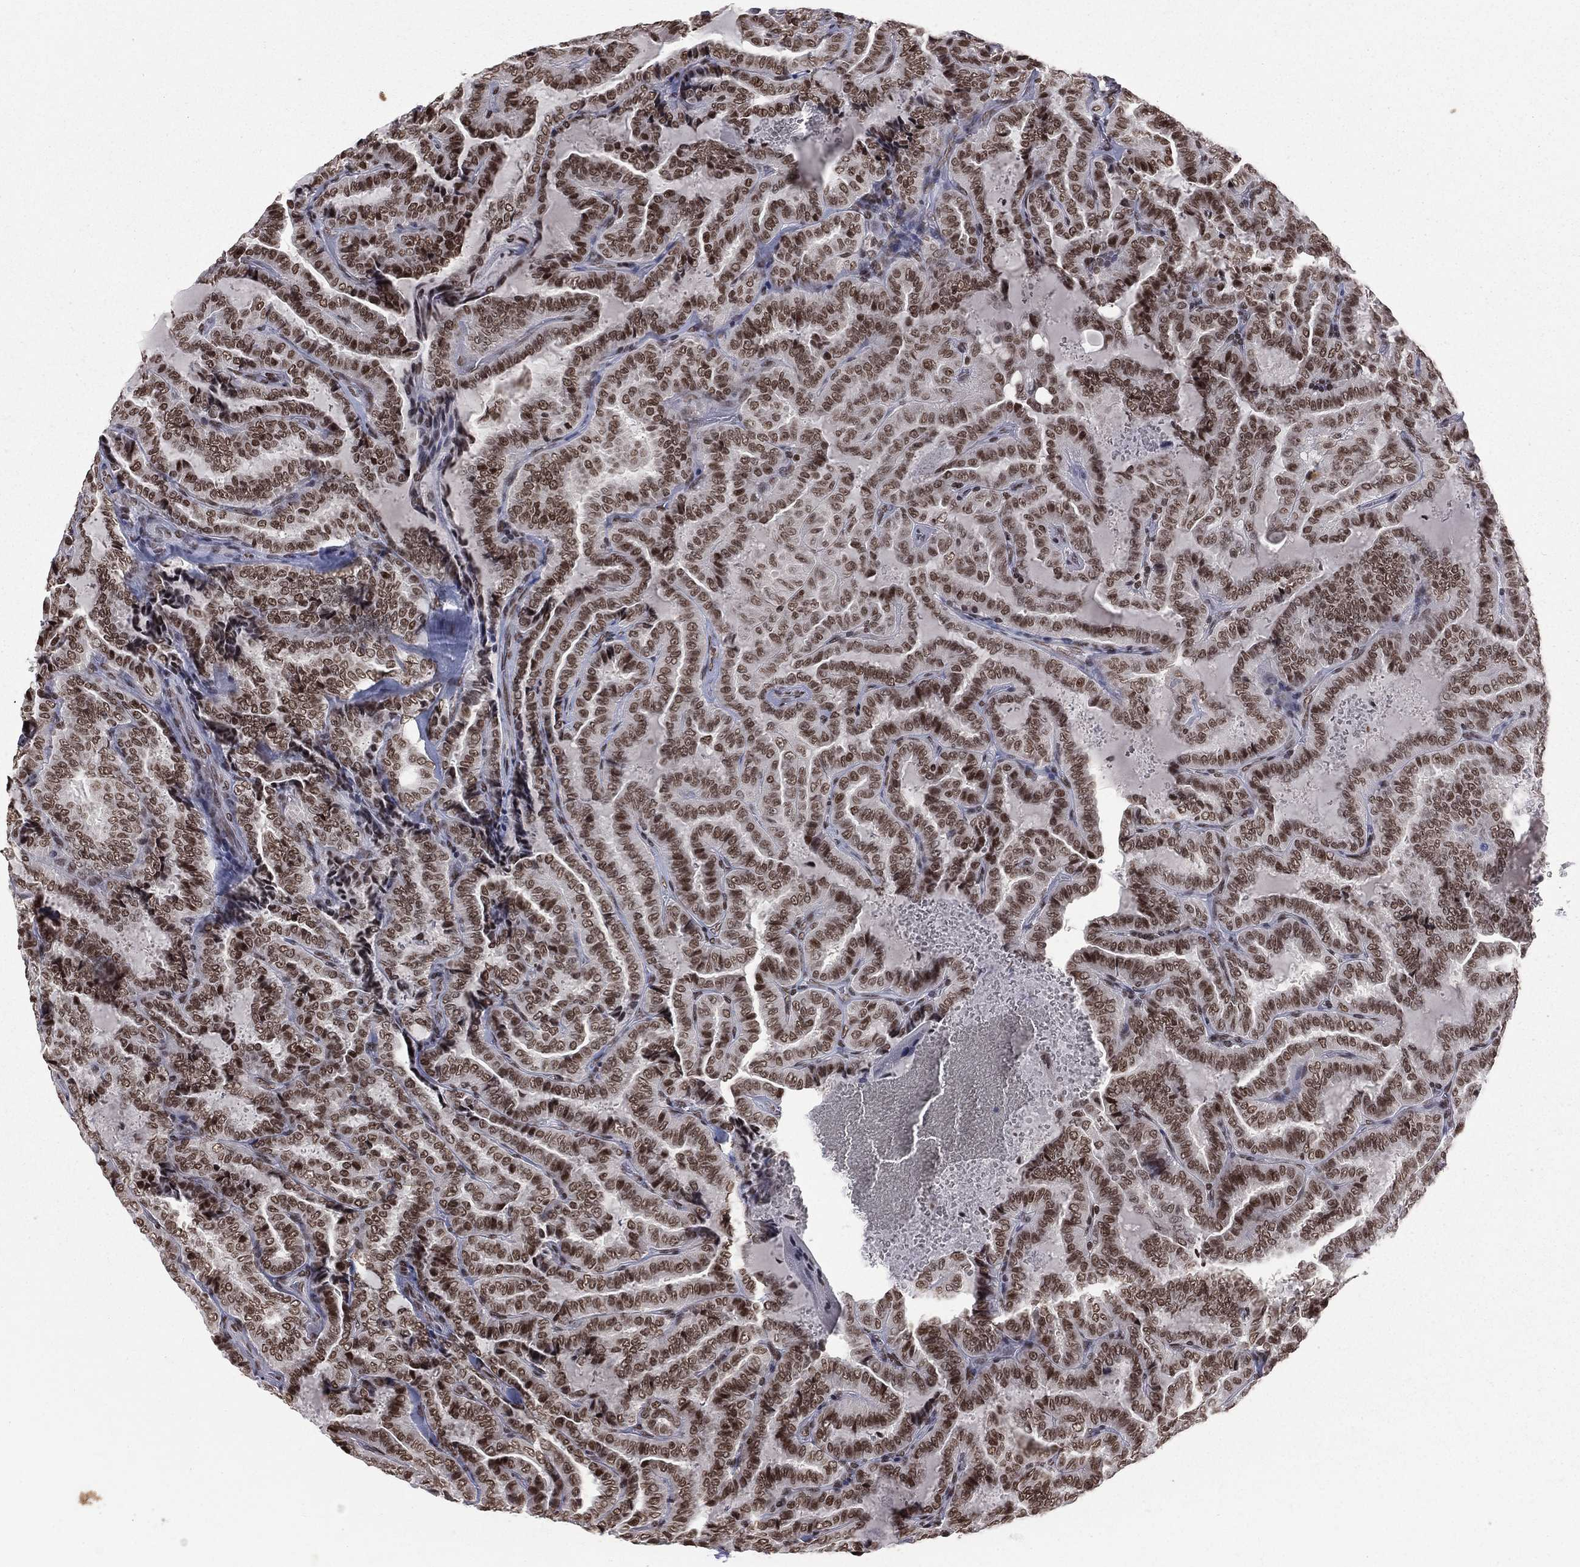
{"staining": {"intensity": "strong", "quantity": ">75%", "location": "nuclear"}, "tissue": "thyroid cancer", "cell_type": "Tumor cells", "image_type": "cancer", "snomed": [{"axis": "morphology", "description": "Papillary adenocarcinoma, NOS"}, {"axis": "topography", "description": "Thyroid gland"}], "caption": "Immunohistochemistry (IHC) of human thyroid cancer (papillary adenocarcinoma) reveals high levels of strong nuclear positivity in about >75% of tumor cells.", "gene": "RFX7", "patient": {"sex": "female", "age": 39}}